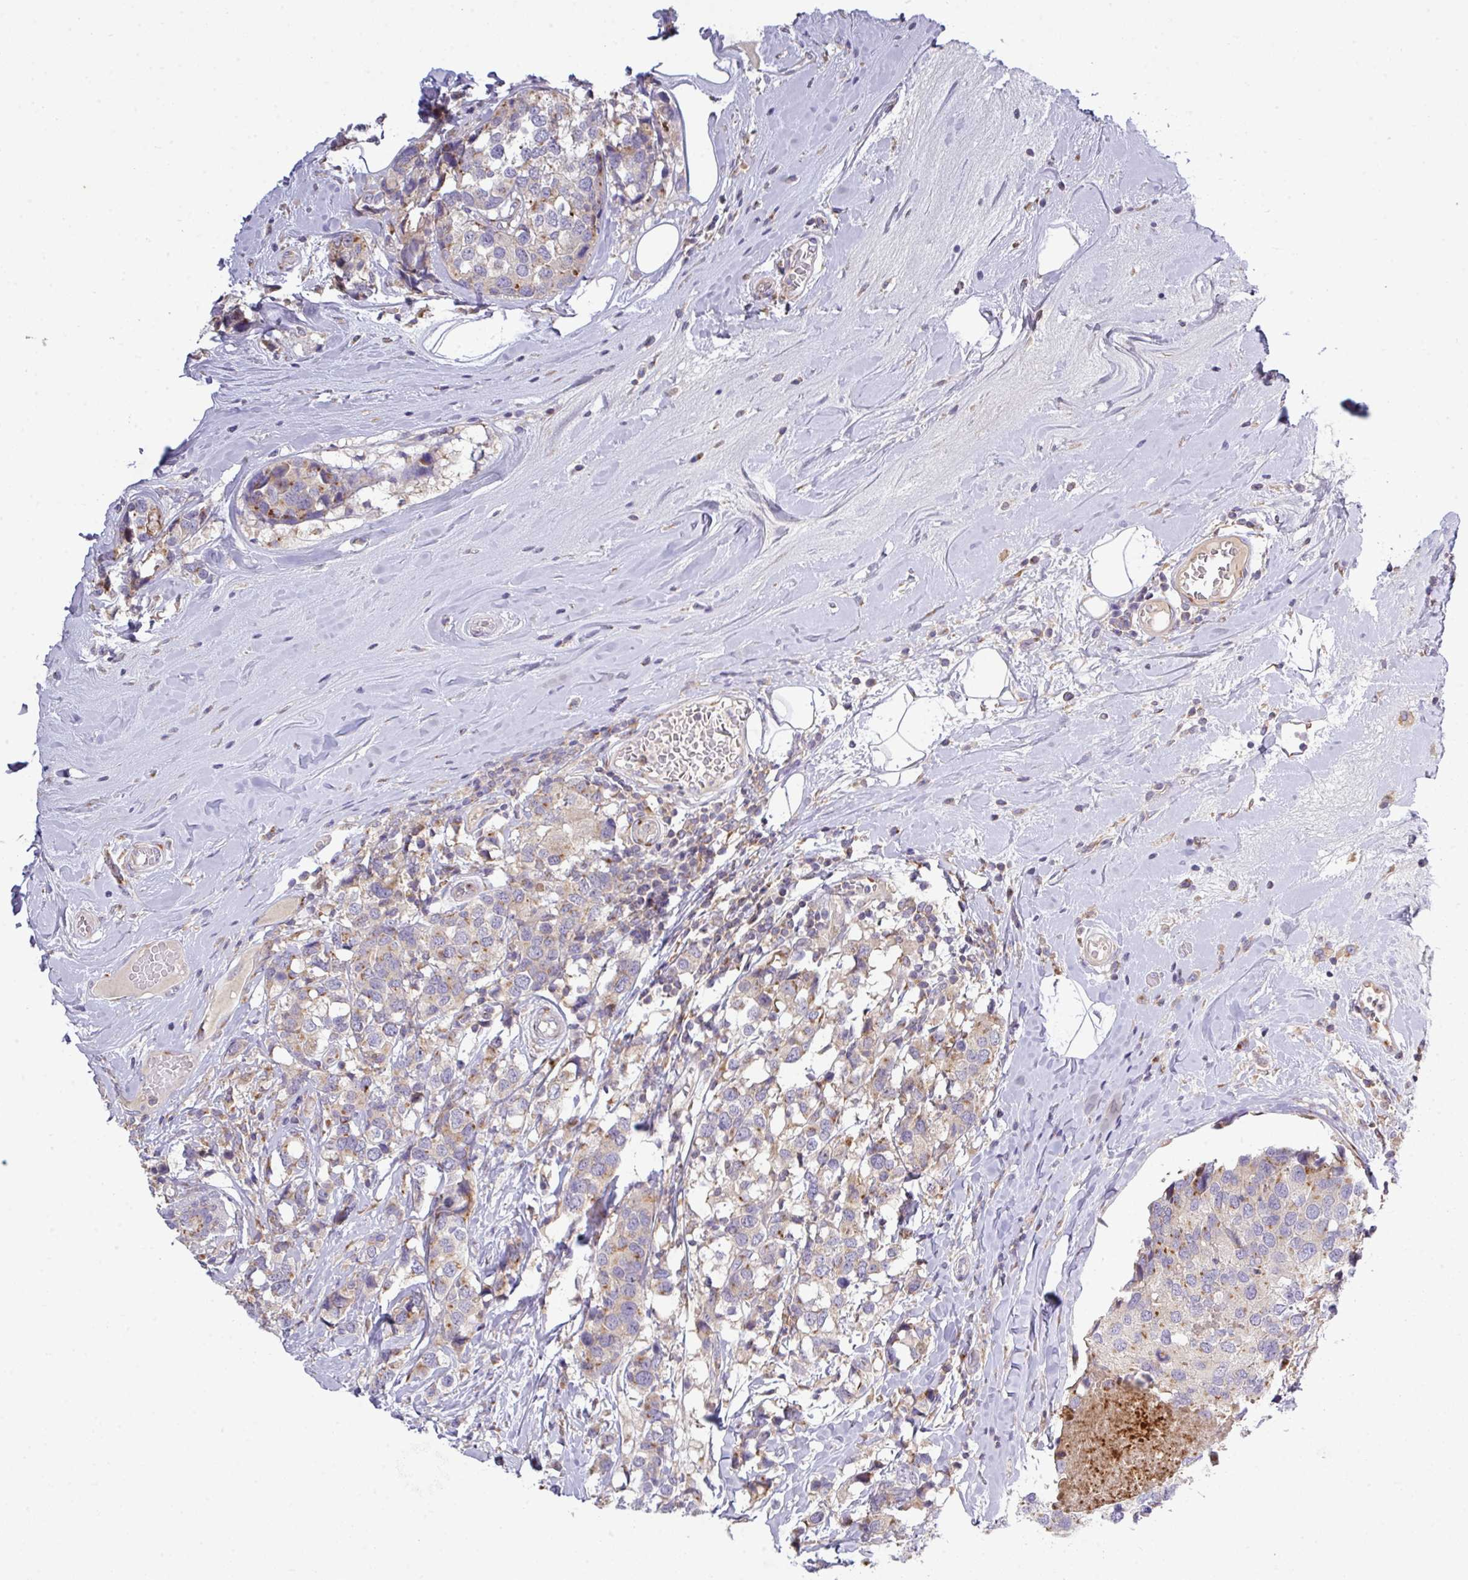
{"staining": {"intensity": "moderate", "quantity": "25%-75%", "location": "cytoplasmic/membranous"}, "tissue": "breast cancer", "cell_type": "Tumor cells", "image_type": "cancer", "snomed": [{"axis": "morphology", "description": "Lobular carcinoma"}, {"axis": "topography", "description": "Breast"}], "caption": "Lobular carcinoma (breast) stained with DAB (3,3'-diaminobenzidine) IHC displays medium levels of moderate cytoplasmic/membranous staining in about 25%-75% of tumor cells.", "gene": "VTI1A", "patient": {"sex": "female", "age": 59}}